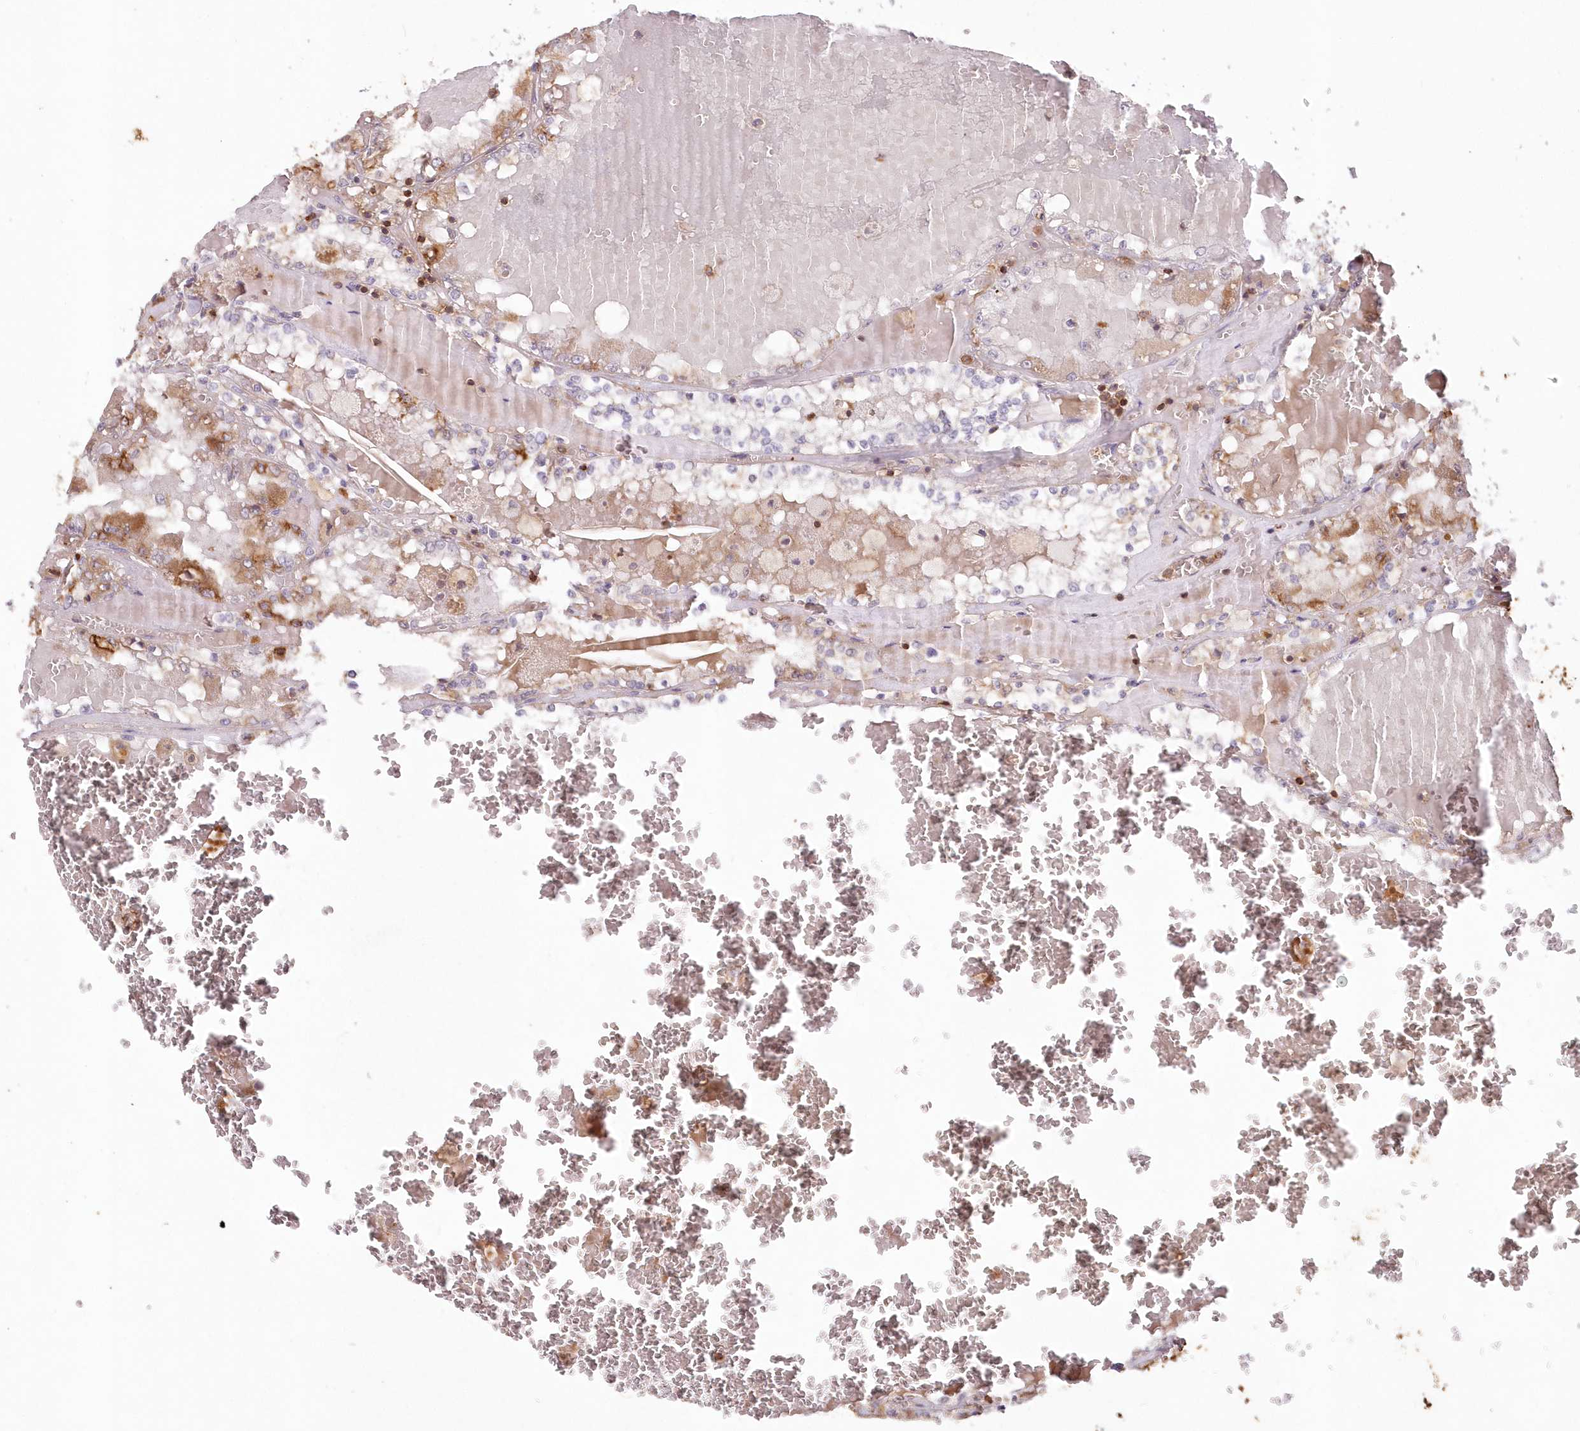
{"staining": {"intensity": "moderate", "quantity": "<25%", "location": "cytoplasmic/membranous"}, "tissue": "renal cancer", "cell_type": "Tumor cells", "image_type": "cancer", "snomed": [{"axis": "morphology", "description": "Adenocarcinoma, NOS"}, {"axis": "topography", "description": "Kidney"}], "caption": "A brown stain shows moderate cytoplasmic/membranous positivity of a protein in human adenocarcinoma (renal) tumor cells. Nuclei are stained in blue.", "gene": "SNED1", "patient": {"sex": "female", "age": 56}}